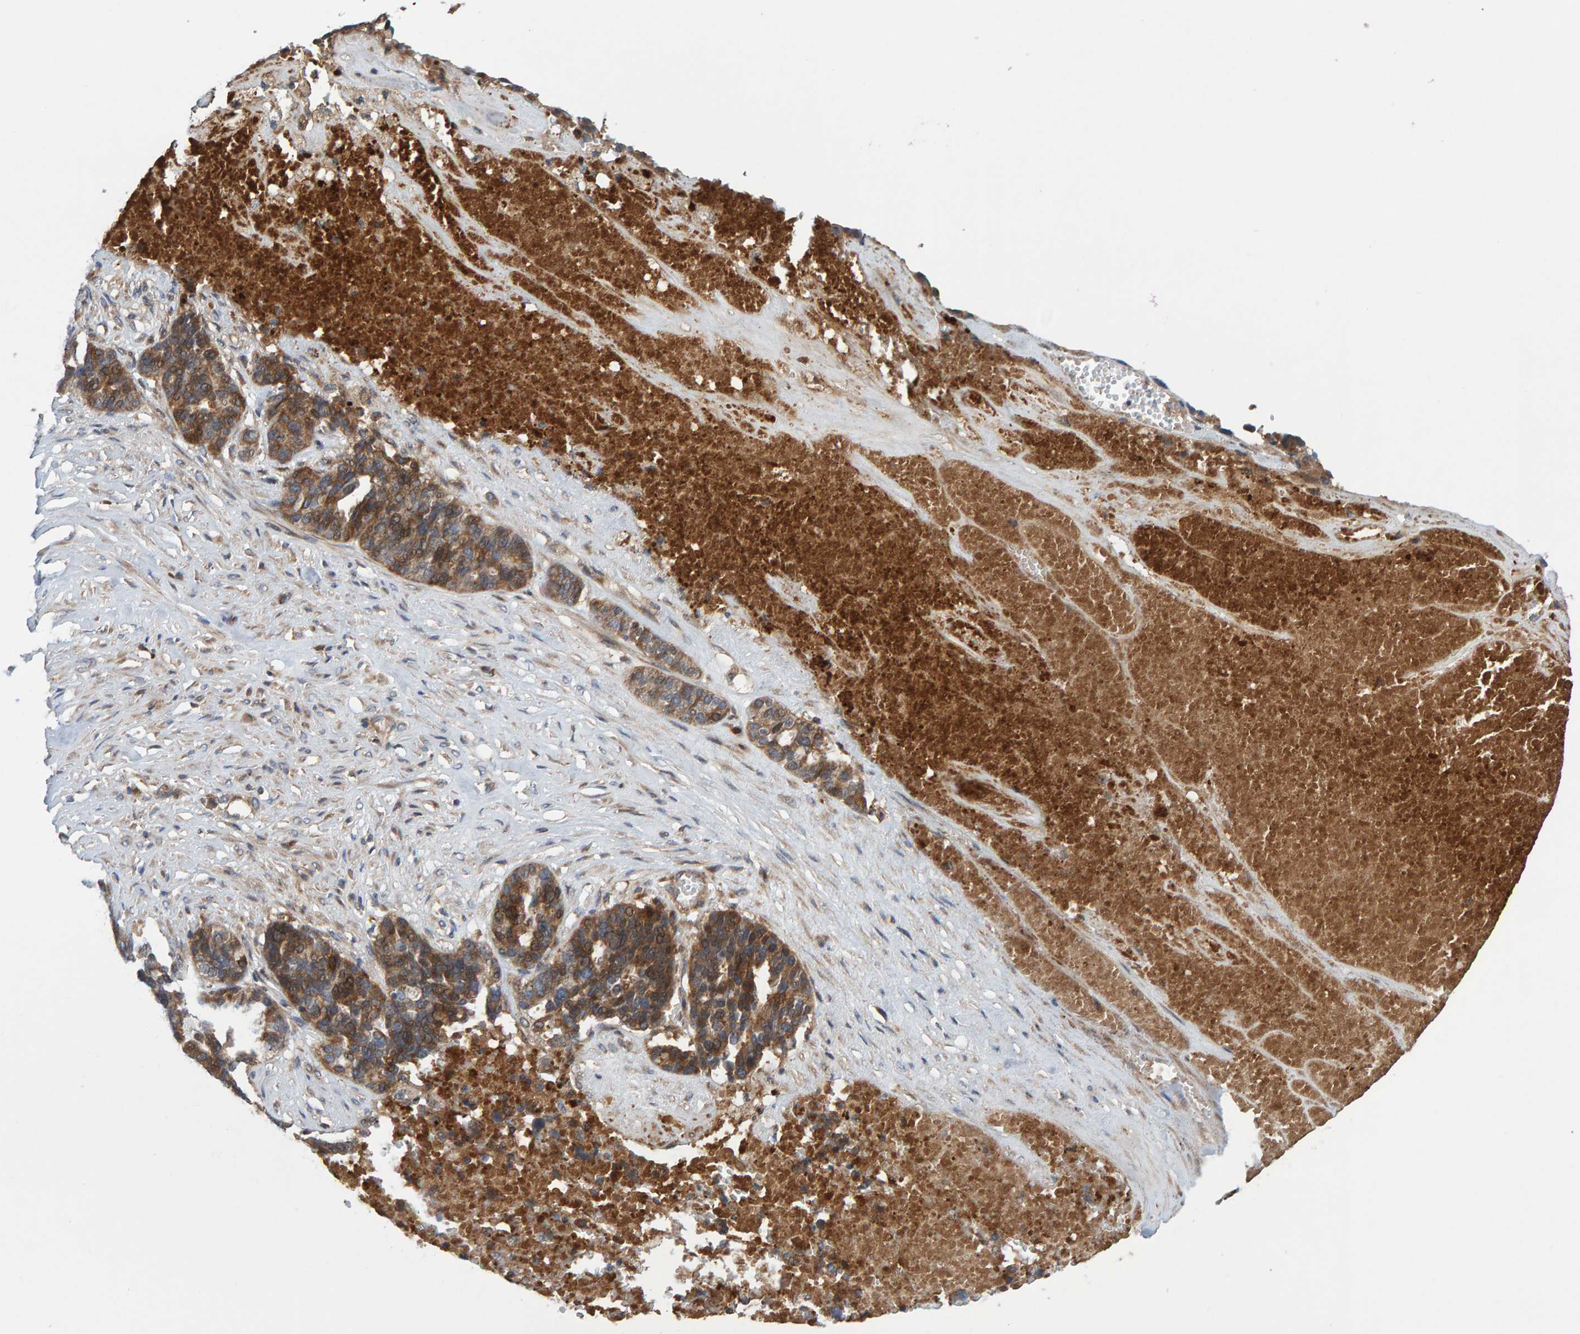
{"staining": {"intensity": "moderate", "quantity": ">75%", "location": "cytoplasmic/membranous"}, "tissue": "ovarian cancer", "cell_type": "Tumor cells", "image_type": "cancer", "snomed": [{"axis": "morphology", "description": "Cystadenocarcinoma, serous, NOS"}, {"axis": "topography", "description": "Ovary"}], "caption": "The immunohistochemical stain shows moderate cytoplasmic/membranous positivity in tumor cells of ovarian serous cystadenocarcinoma tissue. (DAB IHC with brightfield microscopy, high magnification).", "gene": "KIAA0753", "patient": {"sex": "female", "age": 59}}